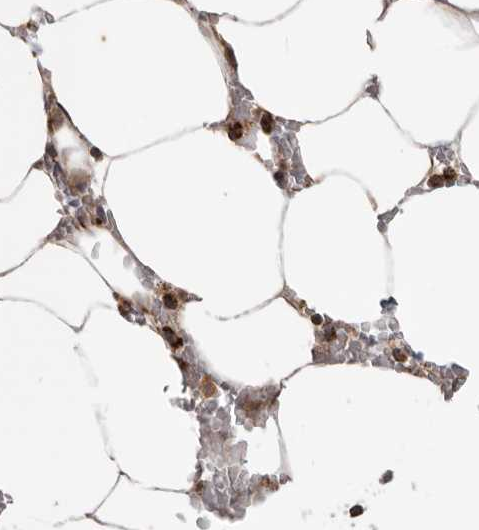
{"staining": {"intensity": "strong", "quantity": "25%-75%", "location": "cytoplasmic/membranous"}, "tissue": "bone marrow", "cell_type": "Hematopoietic cells", "image_type": "normal", "snomed": [{"axis": "morphology", "description": "Normal tissue, NOS"}, {"axis": "topography", "description": "Bone marrow"}], "caption": "Bone marrow stained with DAB IHC reveals high levels of strong cytoplasmic/membranous expression in approximately 25%-75% of hematopoietic cells. Using DAB (3,3'-diaminobenzidine) (brown) and hematoxylin (blue) stains, captured at high magnification using brightfield microscopy.", "gene": "MRPS10", "patient": {"sex": "male", "age": 70}}